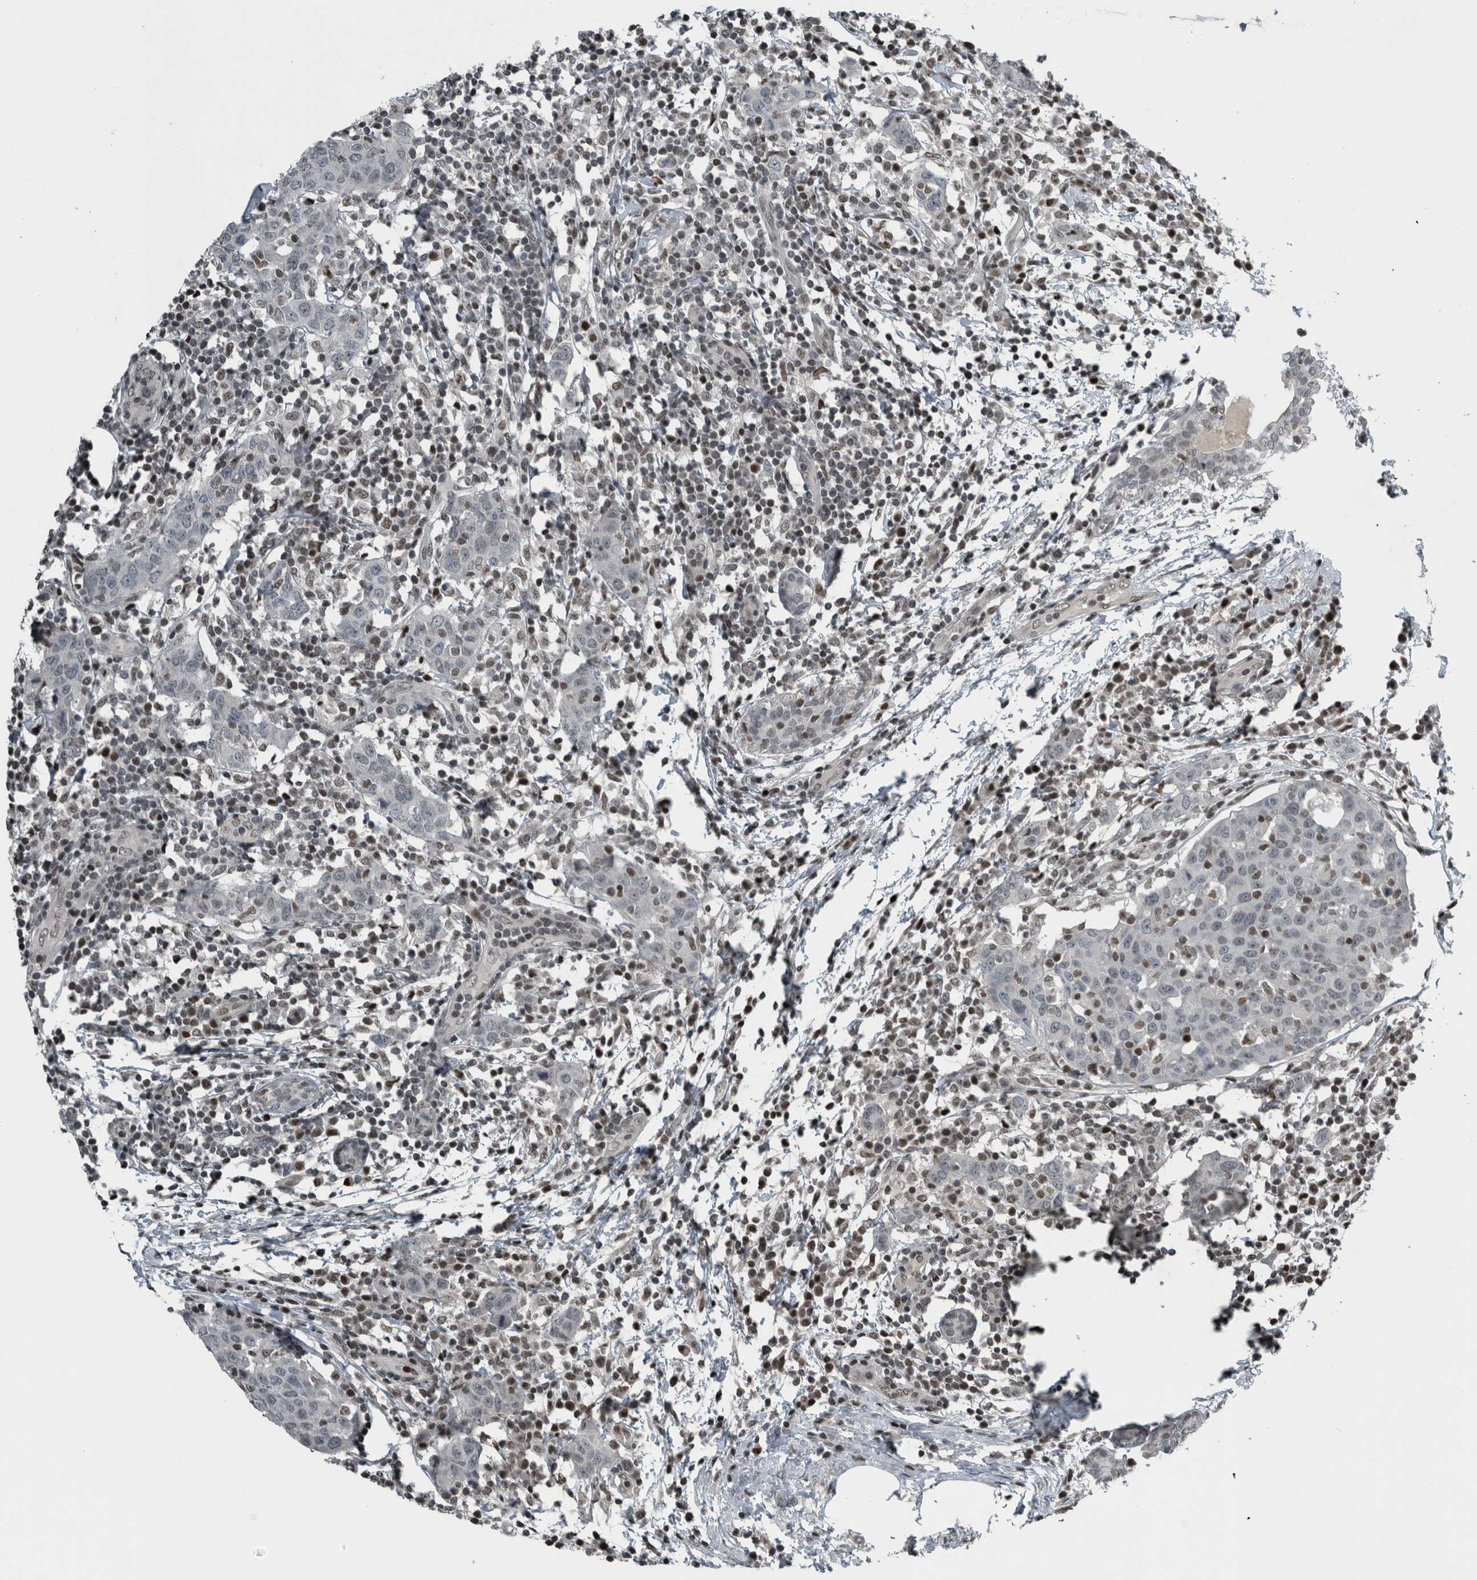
{"staining": {"intensity": "moderate", "quantity": "<25%", "location": "nuclear"}, "tissue": "breast cancer", "cell_type": "Tumor cells", "image_type": "cancer", "snomed": [{"axis": "morphology", "description": "Normal tissue, NOS"}, {"axis": "morphology", "description": "Duct carcinoma"}, {"axis": "topography", "description": "Breast"}], "caption": "Protein staining exhibits moderate nuclear positivity in approximately <25% of tumor cells in invasive ductal carcinoma (breast).", "gene": "UNC50", "patient": {"sex": "female", "age": 37}}